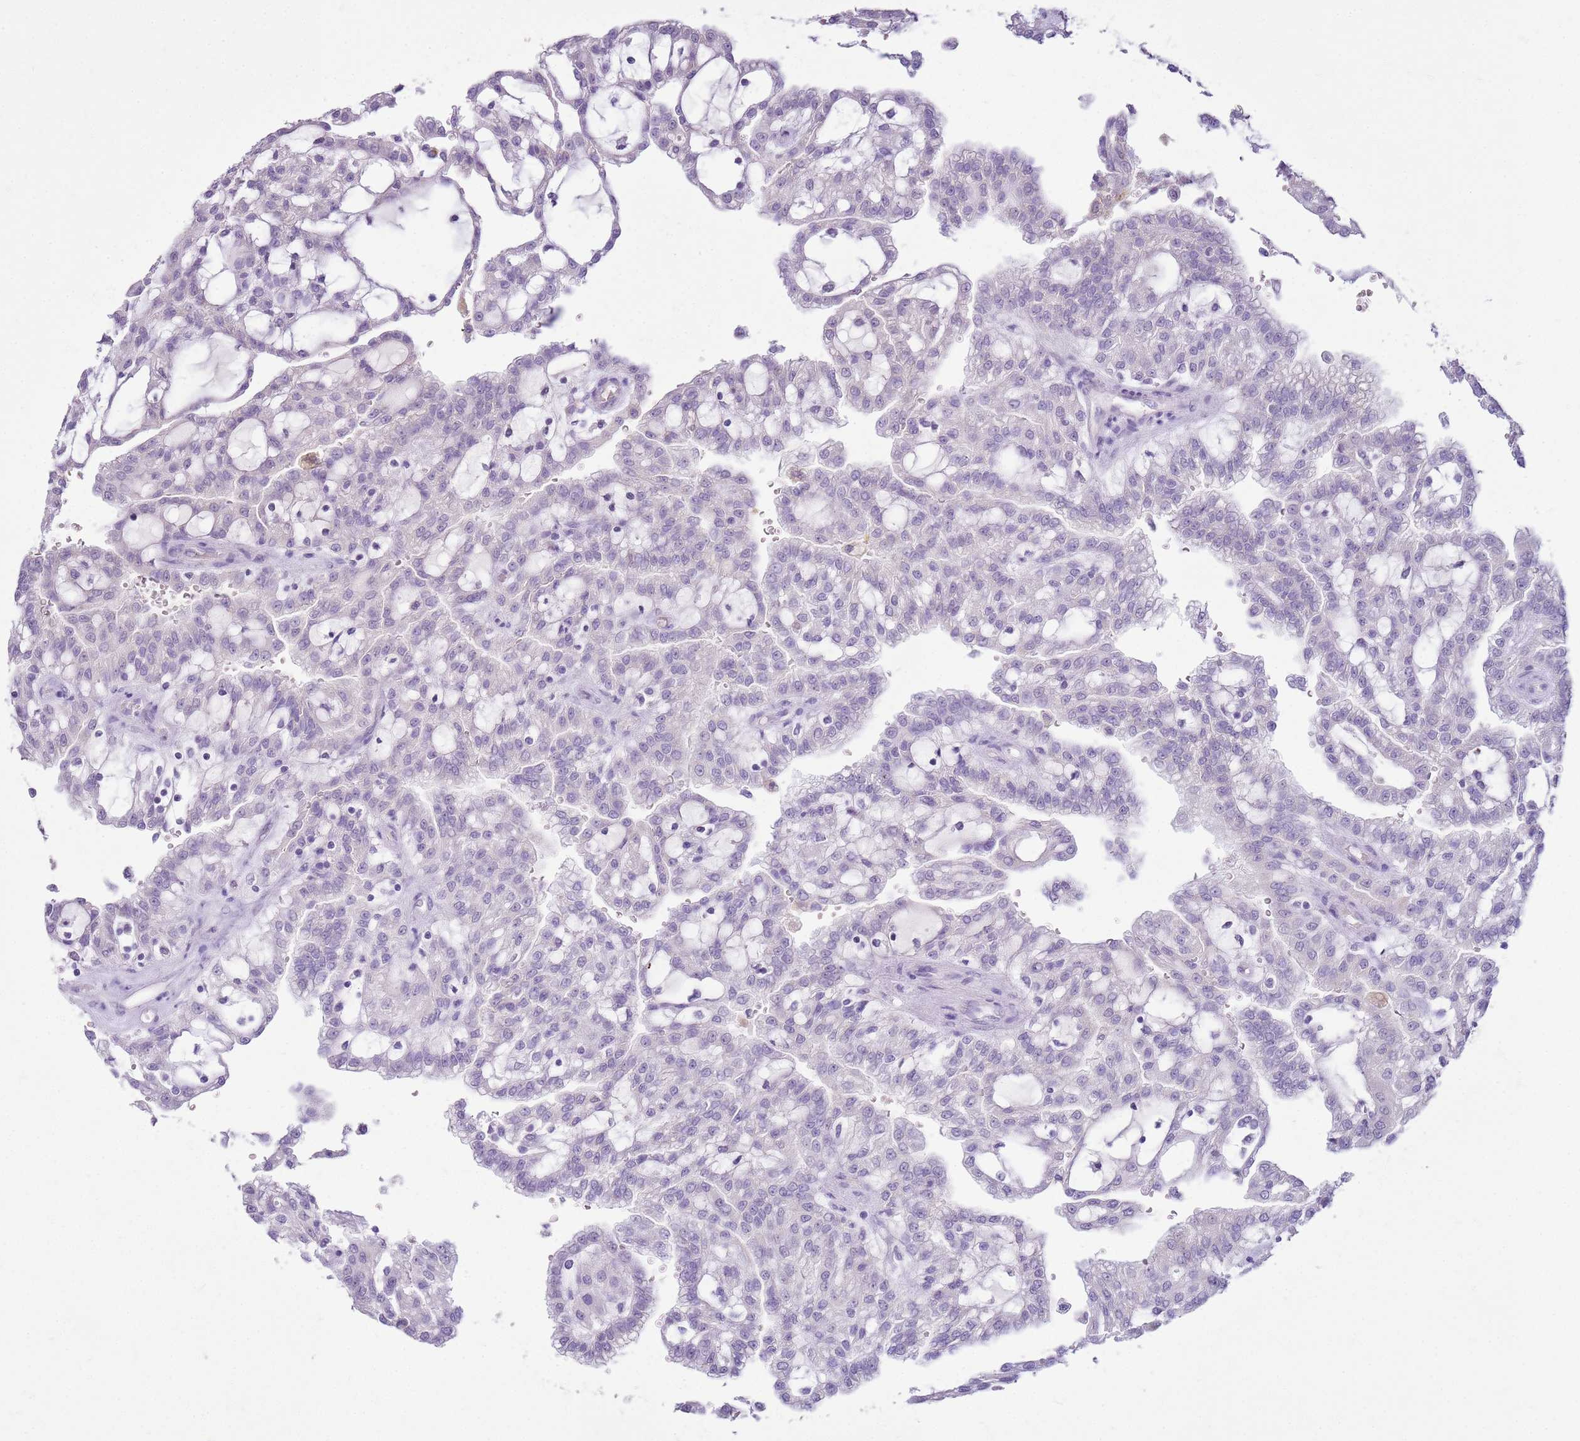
{"staining": {"intensity": "negative", "quantity": "none", "location": "none"}, "tissue": "renal cancer", "cell_type": "Tumor cells", "image_type": "cancer", "snomed": [{"axis": "morphology", "description": "Adenocarcinoma, NOS"}, {"axis": "topography", "description": "Kidney"}], "caption": "High power microscopy micrograph of an immunohistochemistry (IHC) image of adenocarcinoma (renal), revealing no significant staining in tumor cells.", "gene": "FABP2", "patient": {"sex": "male", "age": 63}}